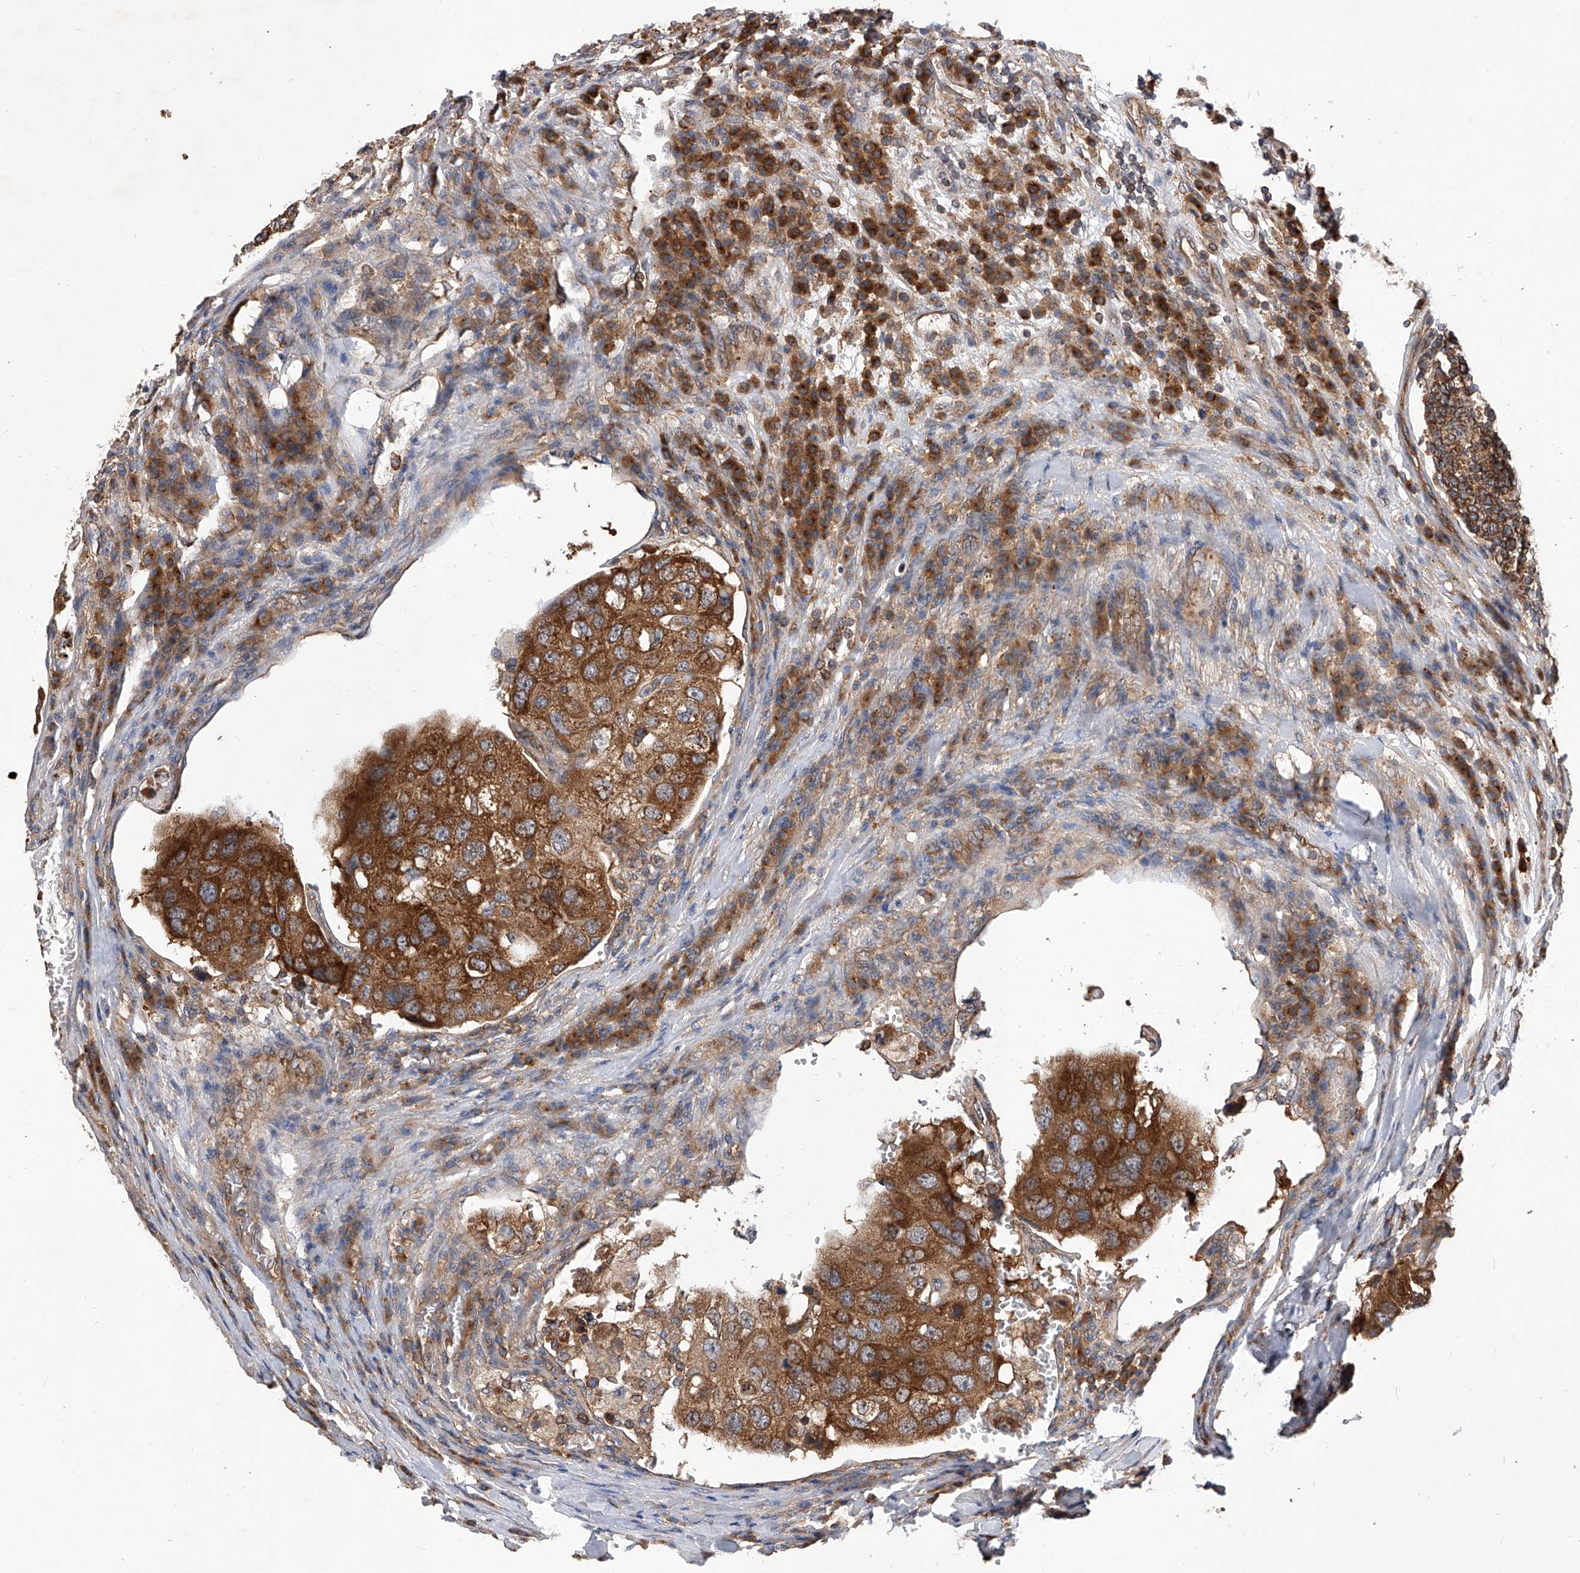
{"staining": {"intensity": "strong", "quantity": ">75%", "location": "cytoplasmic/membranous"}, "tissue": "urothelial cancer", "cell_type": "Tumor cells", "image_type": "cancer", "snomed": [{"axis": "morphology", "description": "Urothelial carcinoma, High grade"}, {"axis": "topography", "description": "Lymph node"}, {"axis": "topography", "description": "Urinary bladder"}], "caption": "IHC micrograph of neoplastic tissue: human urothelial cancer stained using IHC demonstrates high levels of strong protein expression localized specifically in the cytoplasmic/membranous of tumor cells, appearing as a cytoplasmic/membranous brown color.", "gene": "CFAP410", "patient": {"sex": "male", "age": 51}}